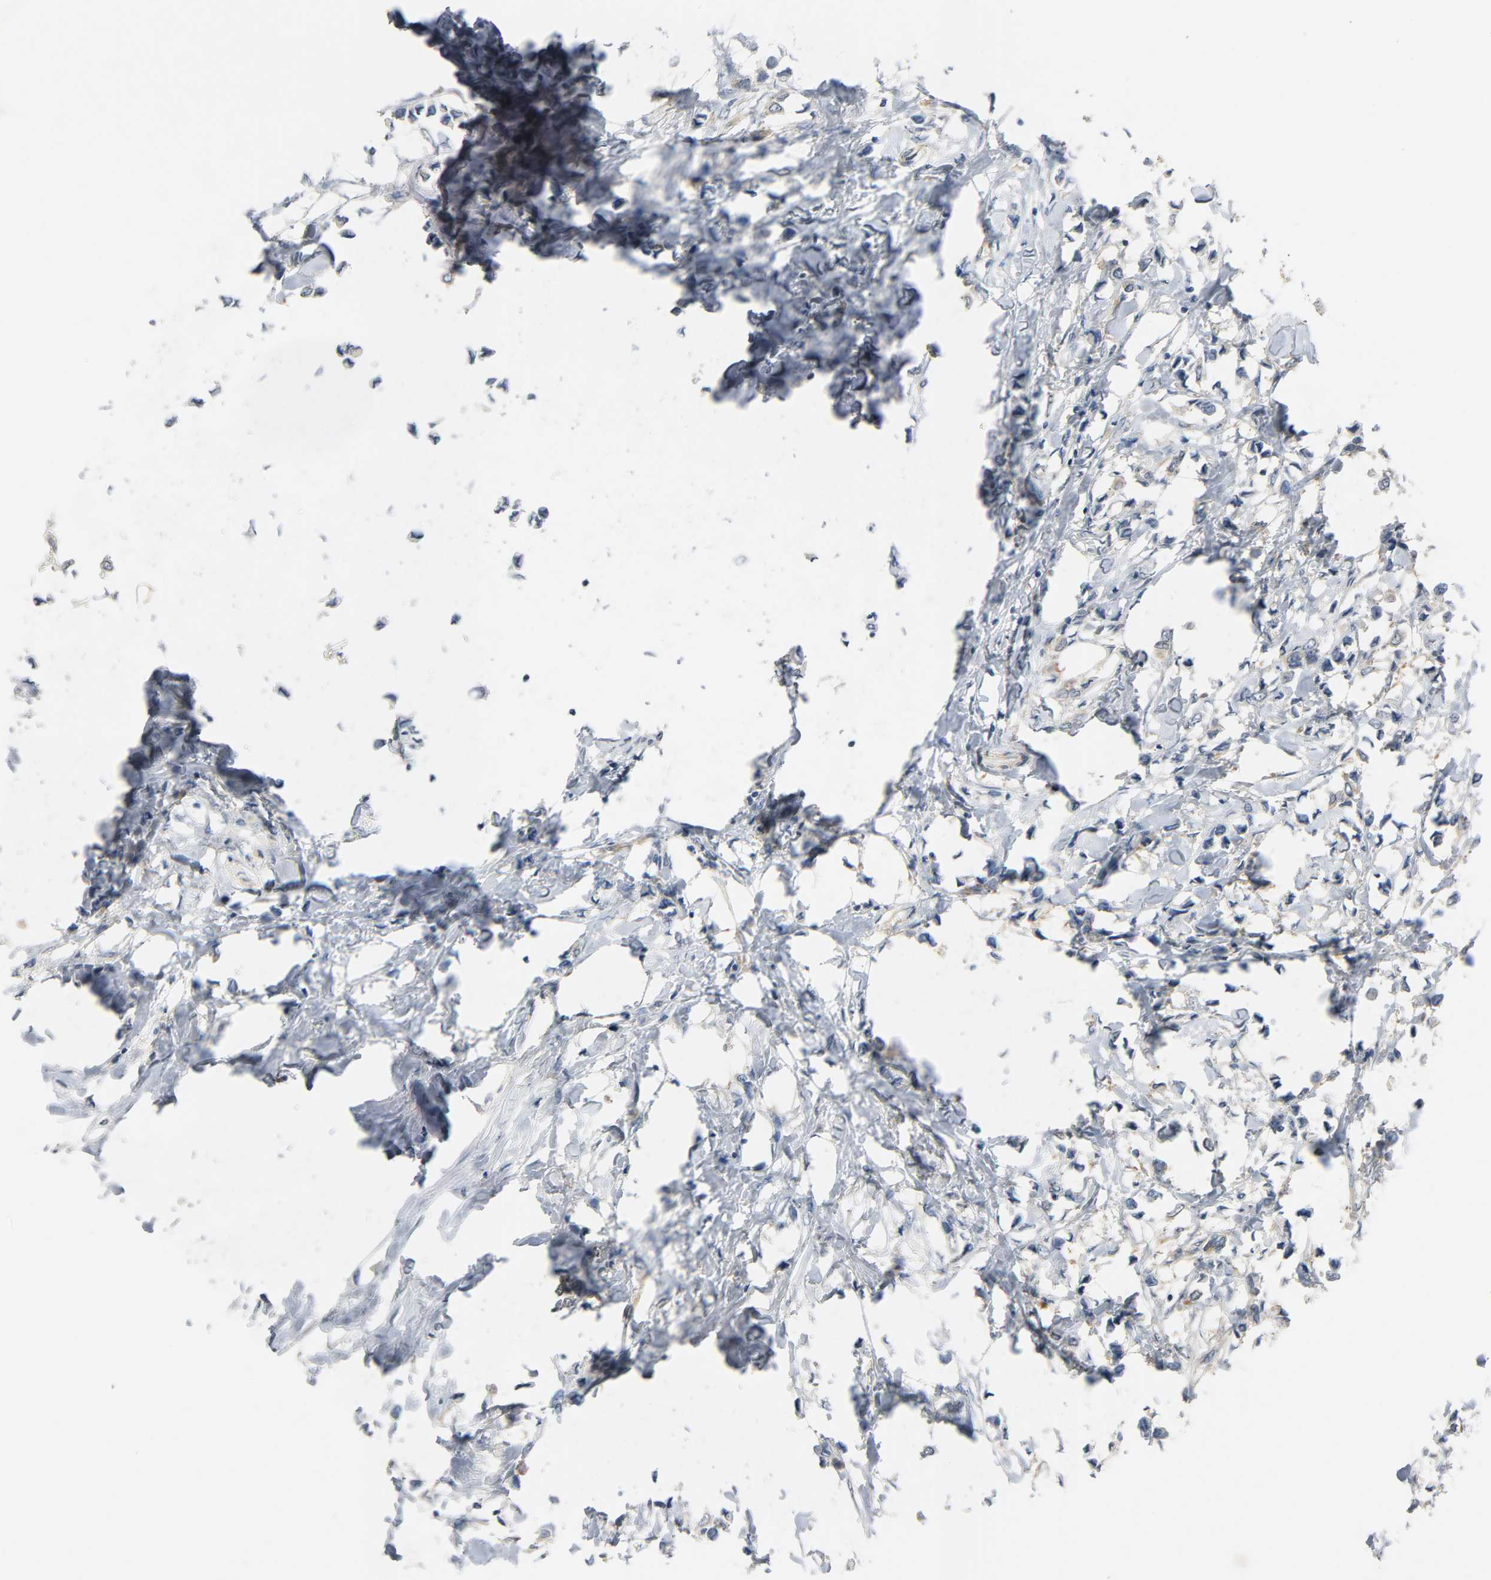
{"staining": {"intensity": "moderate", "quantity": "25%-75%", "location": "cytoplasmic/membranous"}, "tissue": "breast cancer", "cell_type": "Tumor cells", "image_type": "cancer", "snomed": [{"axis": "morphology", "description": "Lobular carcinoma"}, {"axis": "topography", "description": "Breast"}], "caption": "Breast cancer was stained to show a protein in brown. There is medium levels of moderate cytoplasmic/membranous staining in about 25%-75% of tumor cells. (DAB (3,3'-diaminobenzidine) IHC with brightfield microscopy, high magnification).", "gene": "ARPC1A", "patient": {"sex": "female", "age": 51}}